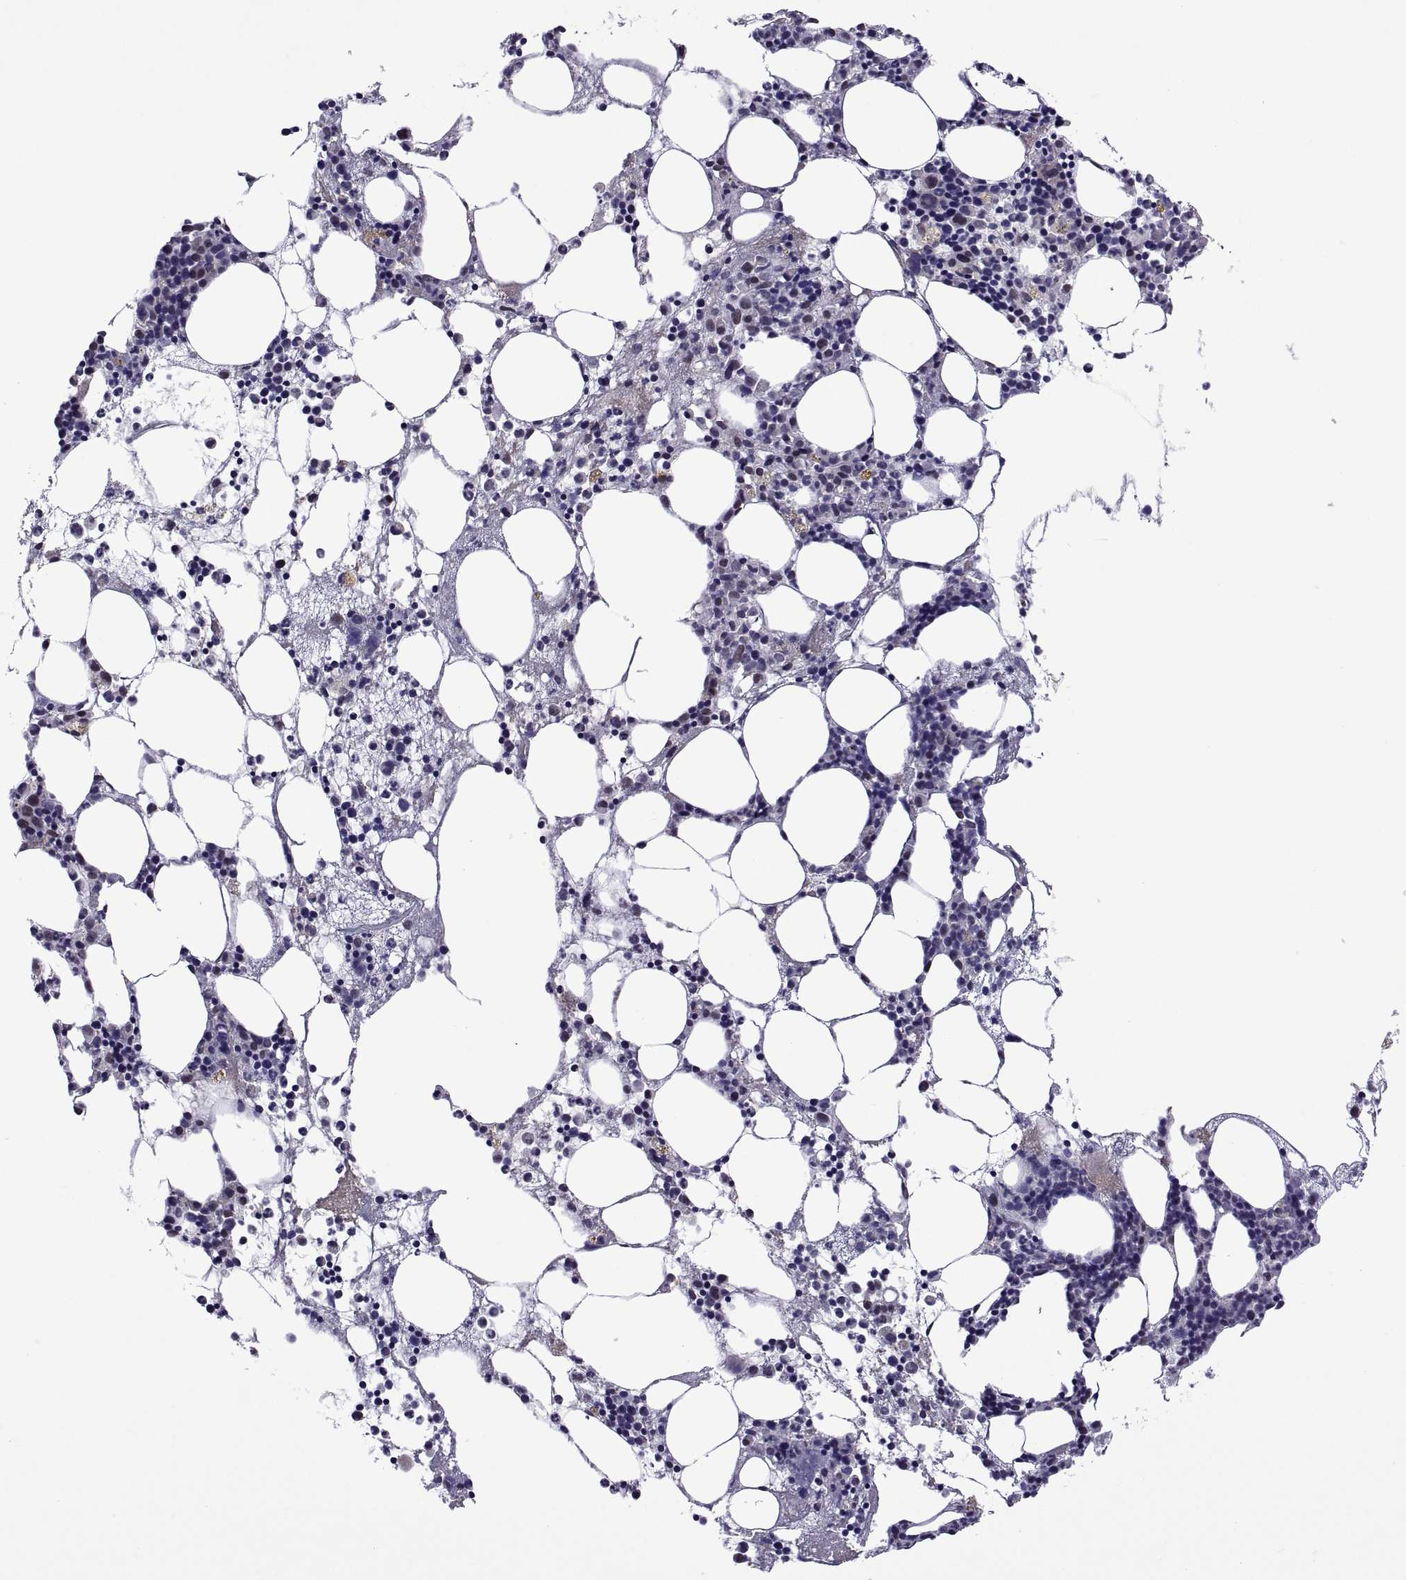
{"staining": {"intensity": "negative", "quantity": "none", "location": "none"}, "tissue": "bone marrow", "cell_type": "Hematopoietic cells", "image_type": "normal", "snomed": [{"axis": "morphology", "description": "Normal tissue, NOS"}, {"axis": "topography", "description": "Bone marrow"}], "caption": "Photomicrograph shows no protein staining in hematopoietic cells of benign bone marrow. The staining was performed using DAB (3,3'-diaminobenzidine) to visualize the protein expression in brown, while the nuclei were stained in blue with hematoxylin (Magnification: 20x).", "gene": "NR4A1", "patient": {"sex": "male", "age": 54}}